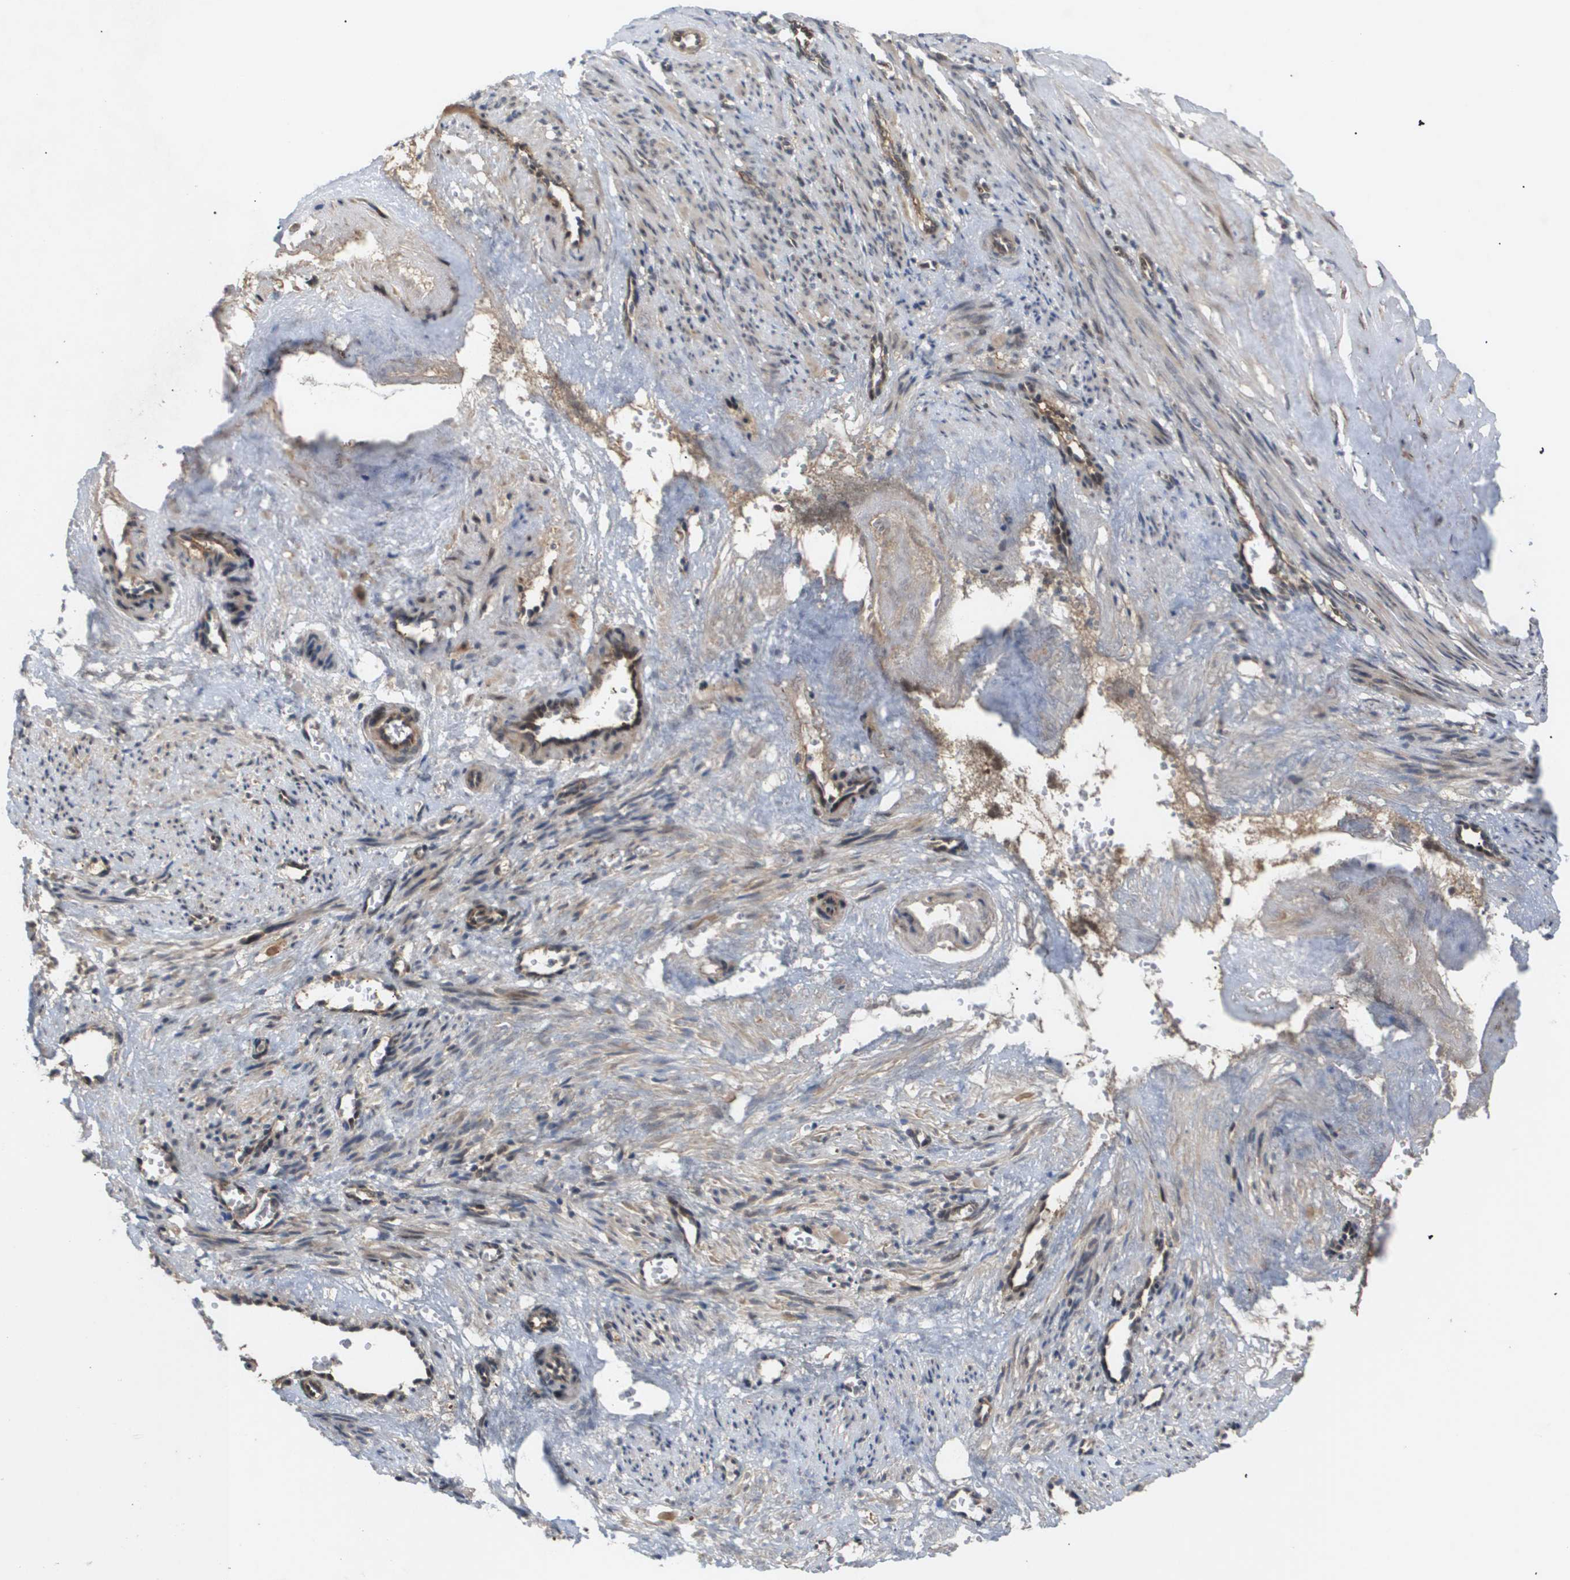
{"staining": {"intensity": "weak", "quantity": ">75%", "location": "cytoplasmic/membranous"}, "tissue": "smooth muscle", "cell_type": "Smooth muscle cells", "image_type": "normal", "snomed": [{"axis": "morphology", "description": "Normal tissue, NOS"}, {"axis": "topography", "description": "Endometrium"}], "caption": "About >75% of smooth muscle cells in normal smooth muscle demonstrate weak cytoplasmic/membranous protein expression as visualized by brown immunohistochemical staining.", "gene": "PDGFB", "patient": {"sex": "female", "age": 33}}